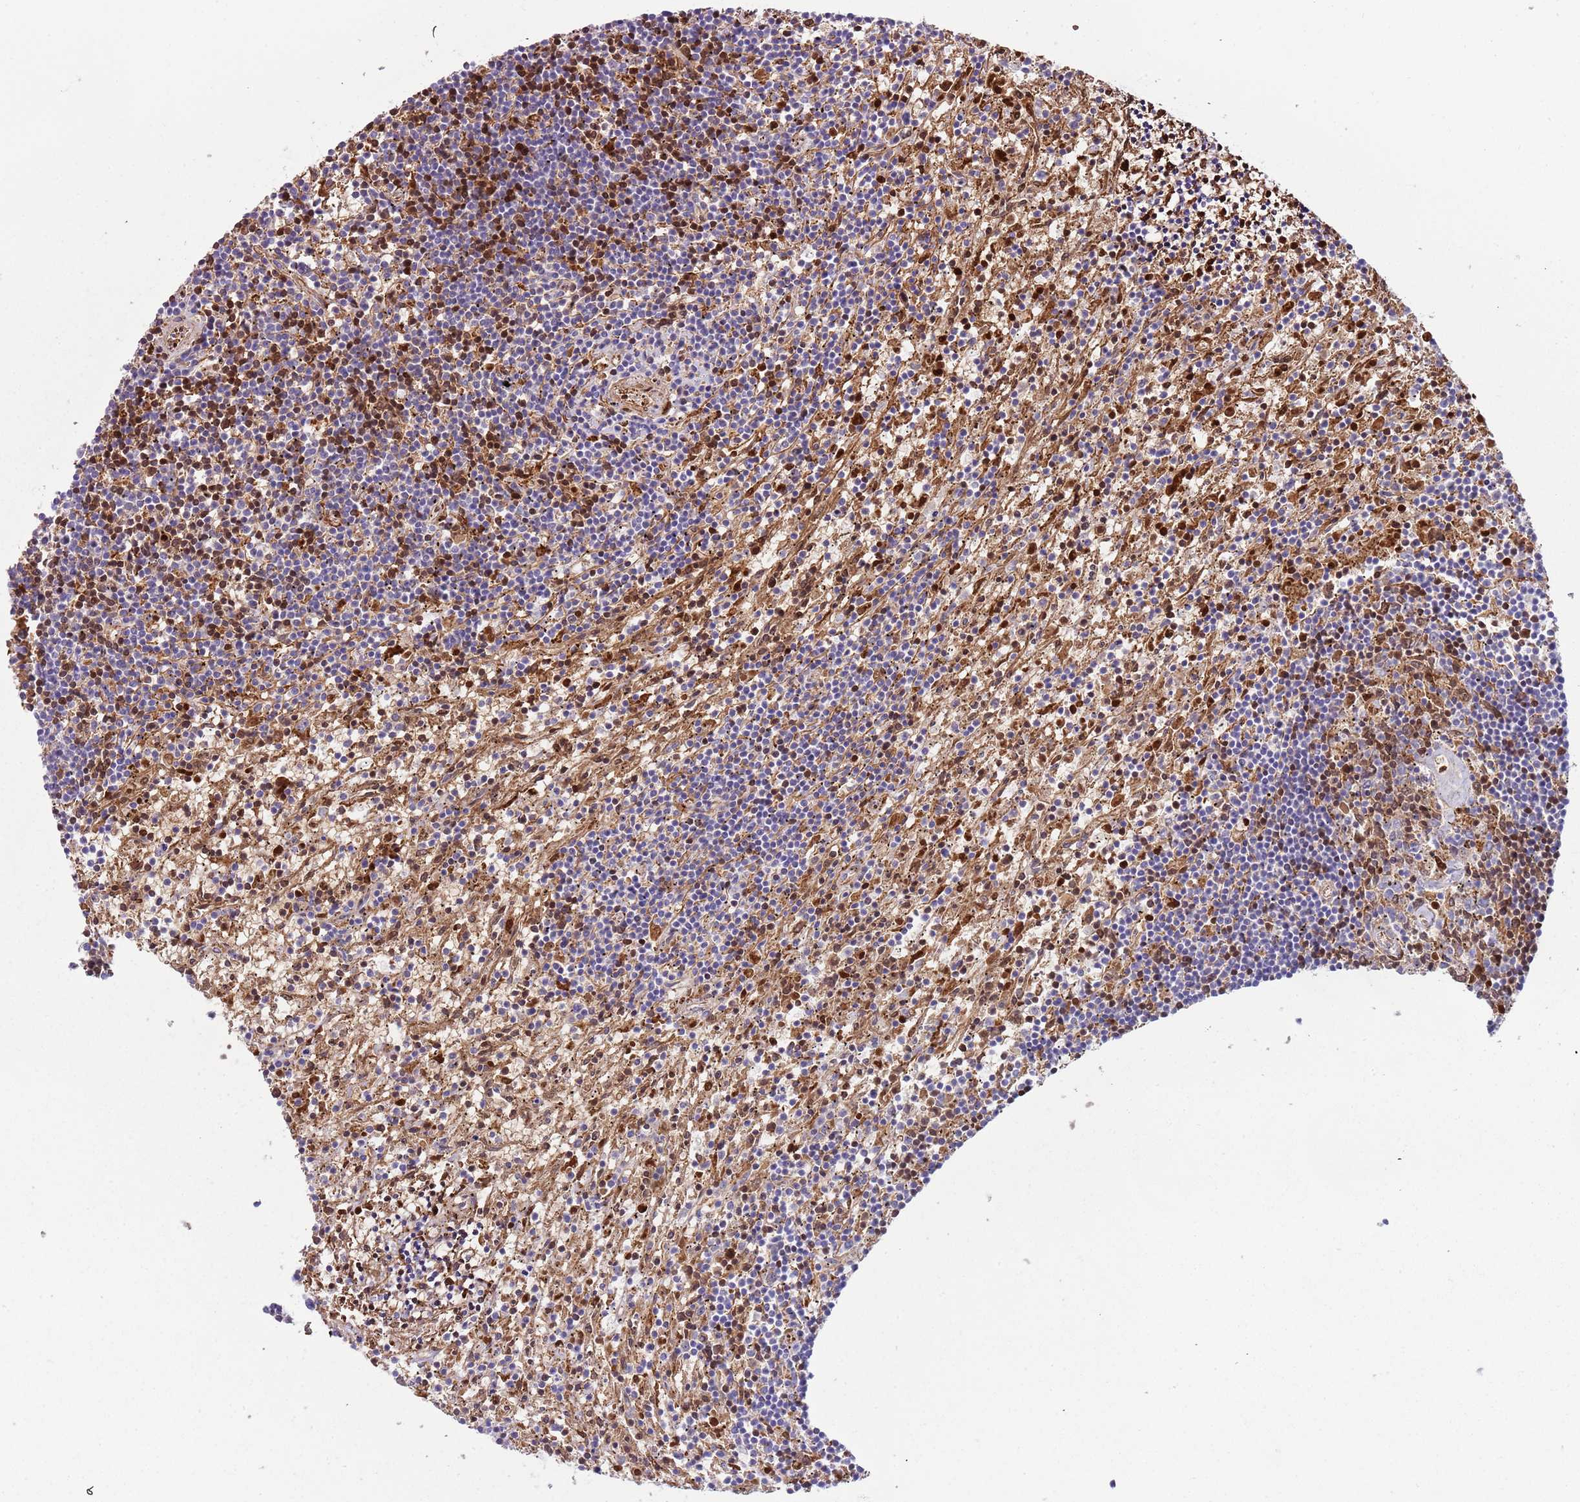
{"staining": {"intensity": "moderate", "quantity": "<25%", "location": "cytoplasmic/membranous,nuclear"}, "tissue": "lymphoma", "cell_type": "Tumor cells", "image_type": "cancer", "snomed": [{"axis": "morphology", "description": "Malignant lymphoma, non-Hodgkin's type, Low grade"}, {"axis": "topography", "description": "Spleen"}], "caption": "Immunohistochemical staining of human lymphoma reveals low levels of moderate cytoplasmic/membranous and nuclear protein expression in approximately <25% of tumor cells.", "gene": "VWCE", "patient": {"sex": "male", "age": 76}}